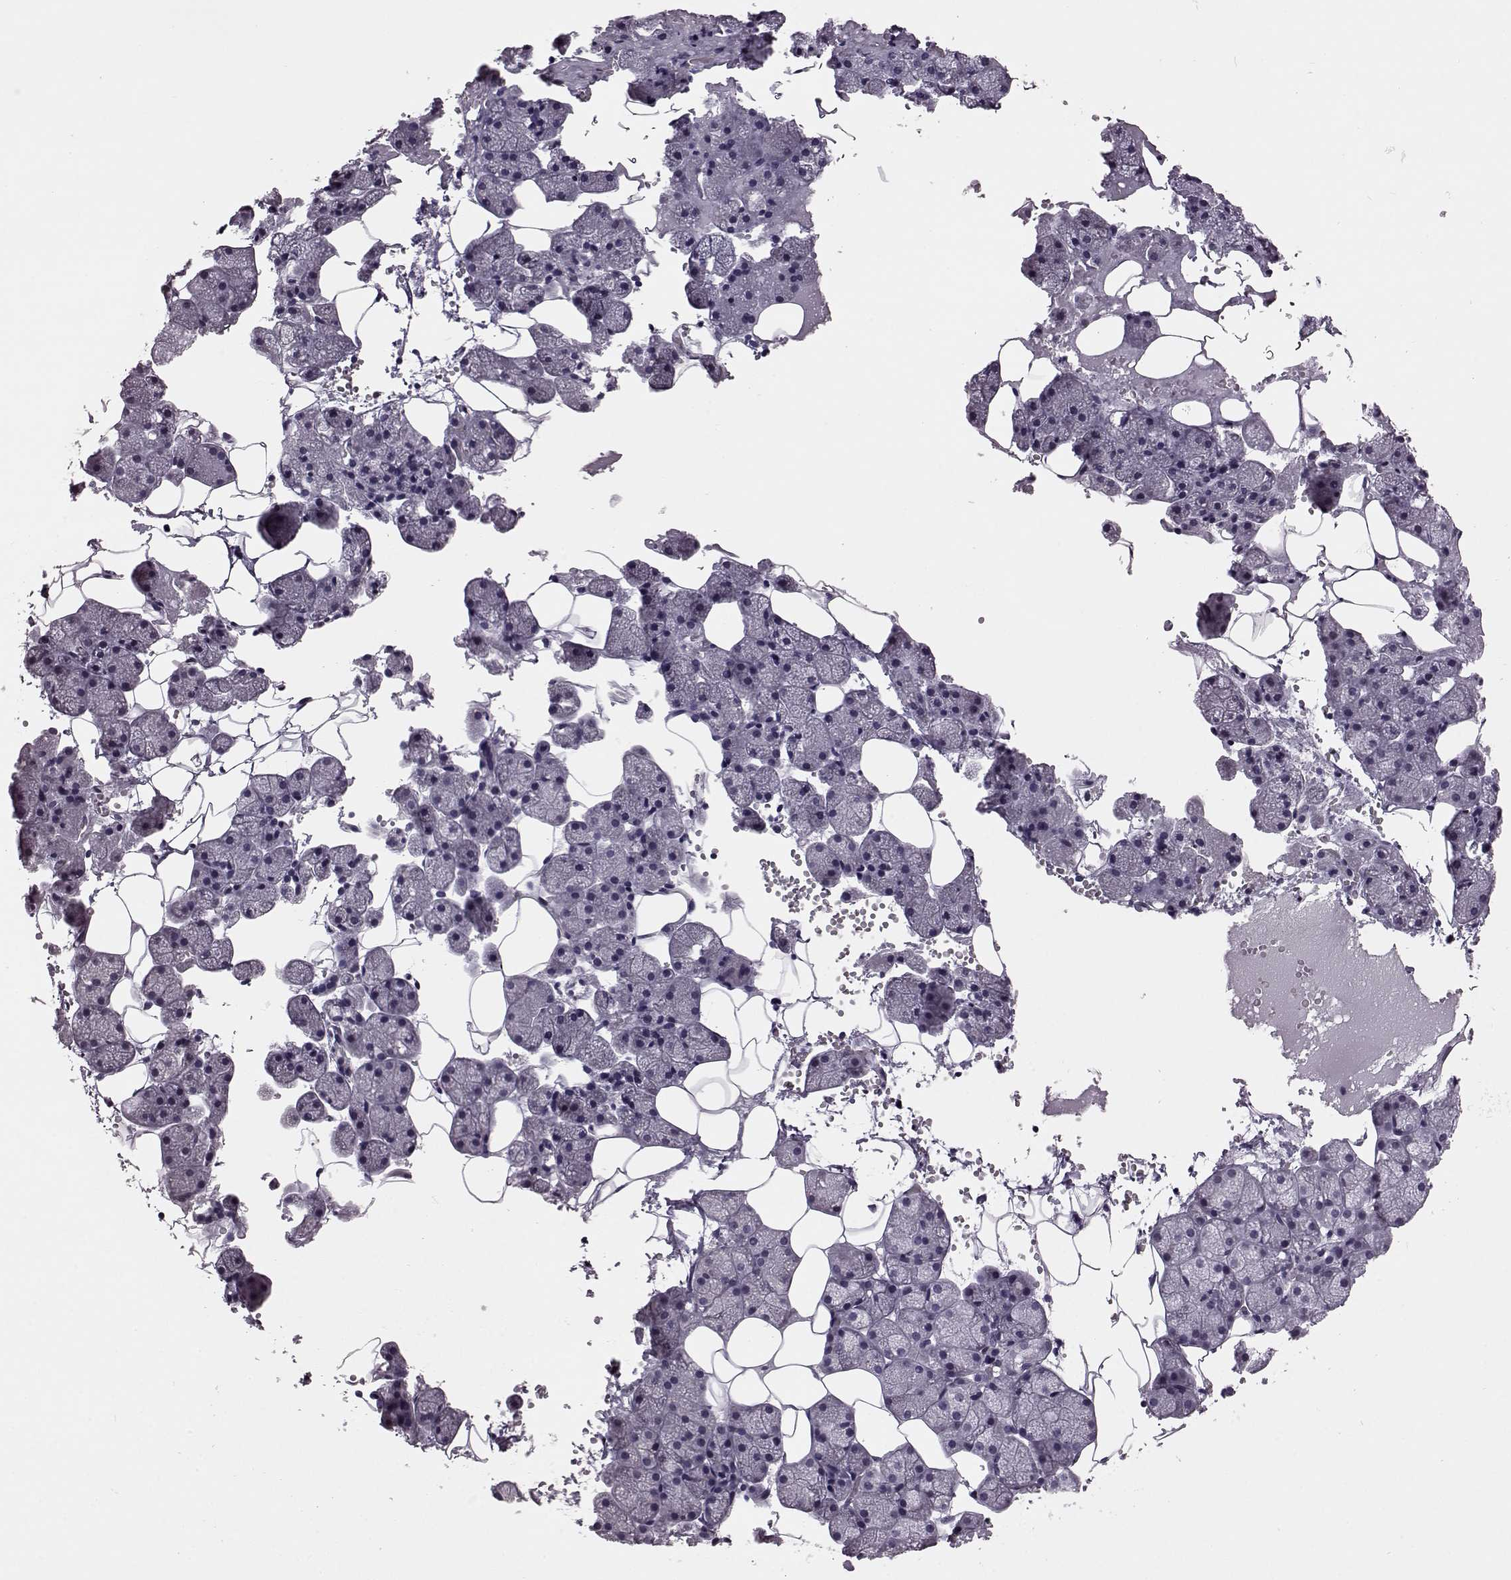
{"staining": {"intensity": "moderate", "quantity": "<25%", "location": "cytoplasmic/membranous"}, "tissue": "salivary gland", "cell_type": "Glandular cells", "image_type": "normal", "snomed": [{"axis": "morphology", "description": "Normal tissue, NOS"}, {"axis": "topography", "description": "Salivary gland"}], "caption": "Normal salivary gland demonstrates moderate cytoplasmic/membranous positivity in approximately <25% of glandular cells, visualized by immunohistochemistry.", "gene": "CDC42SE1", "patient": {"sex": "male", "age": 38}}